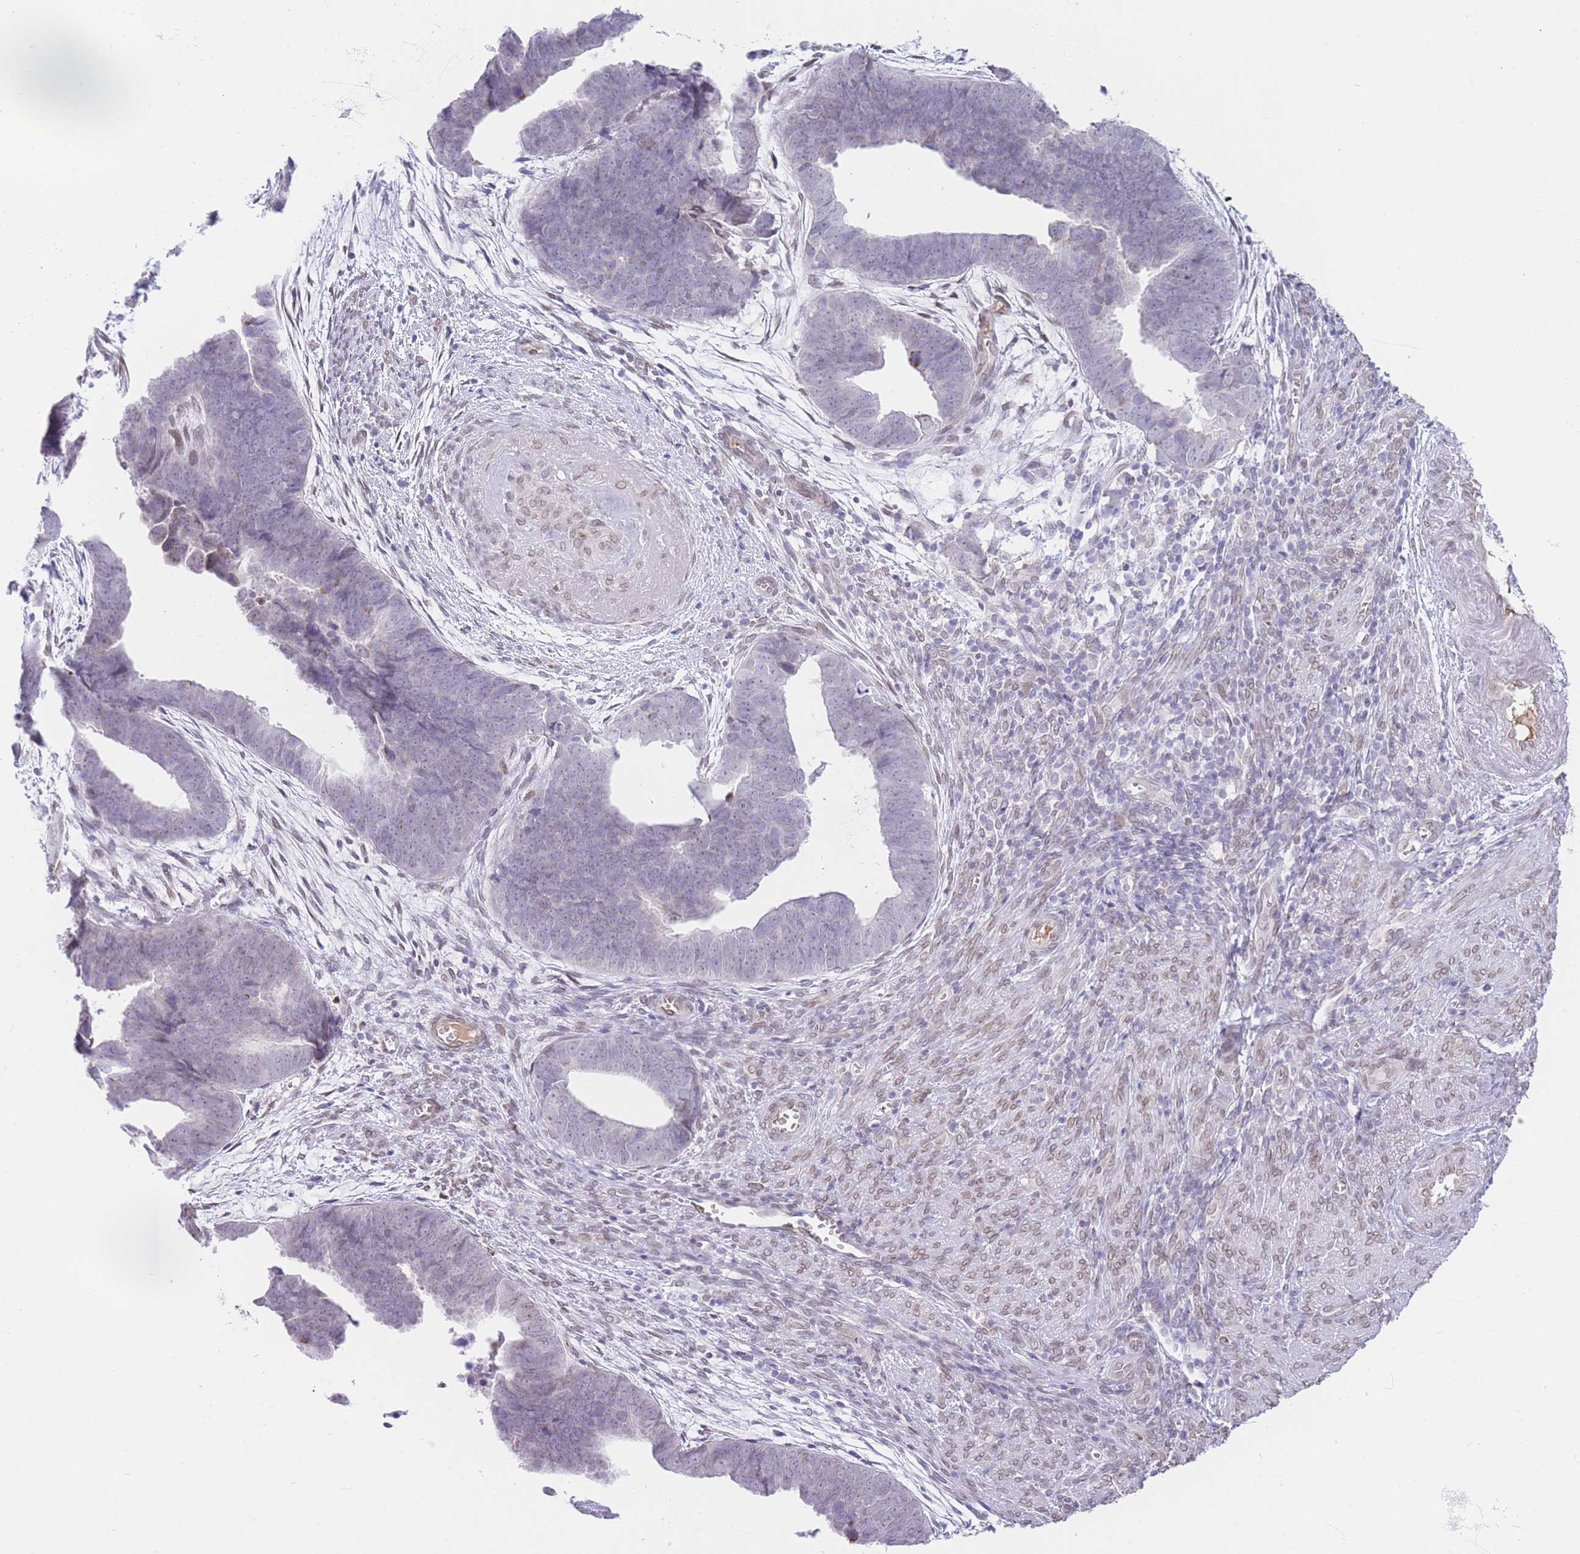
{"staining": {"intensity": "negative", "quantity": "none", "location": "none"}, "tissue": "endometrial cancer", "cell_type": "Tumor cells", "image_type": "cancer", "snomed": [{"axis": "morphology", "description": "Adenocarcinoma, NOS"}, {"axis": "topography", "description": "Endometrium"}], "caption": "This is a micrograph of IHC staining of endometrial cancer, which shows no positivity in tumor cells. Brightfield microscopy of immunohistochemistry stained with DAB (3,3'-diaminobenzidine) (brown) and hematoxylin (blue), captured at high magnification.", "gene": "OR10AD1", "patient": {"sex": "female", "age": 75}}